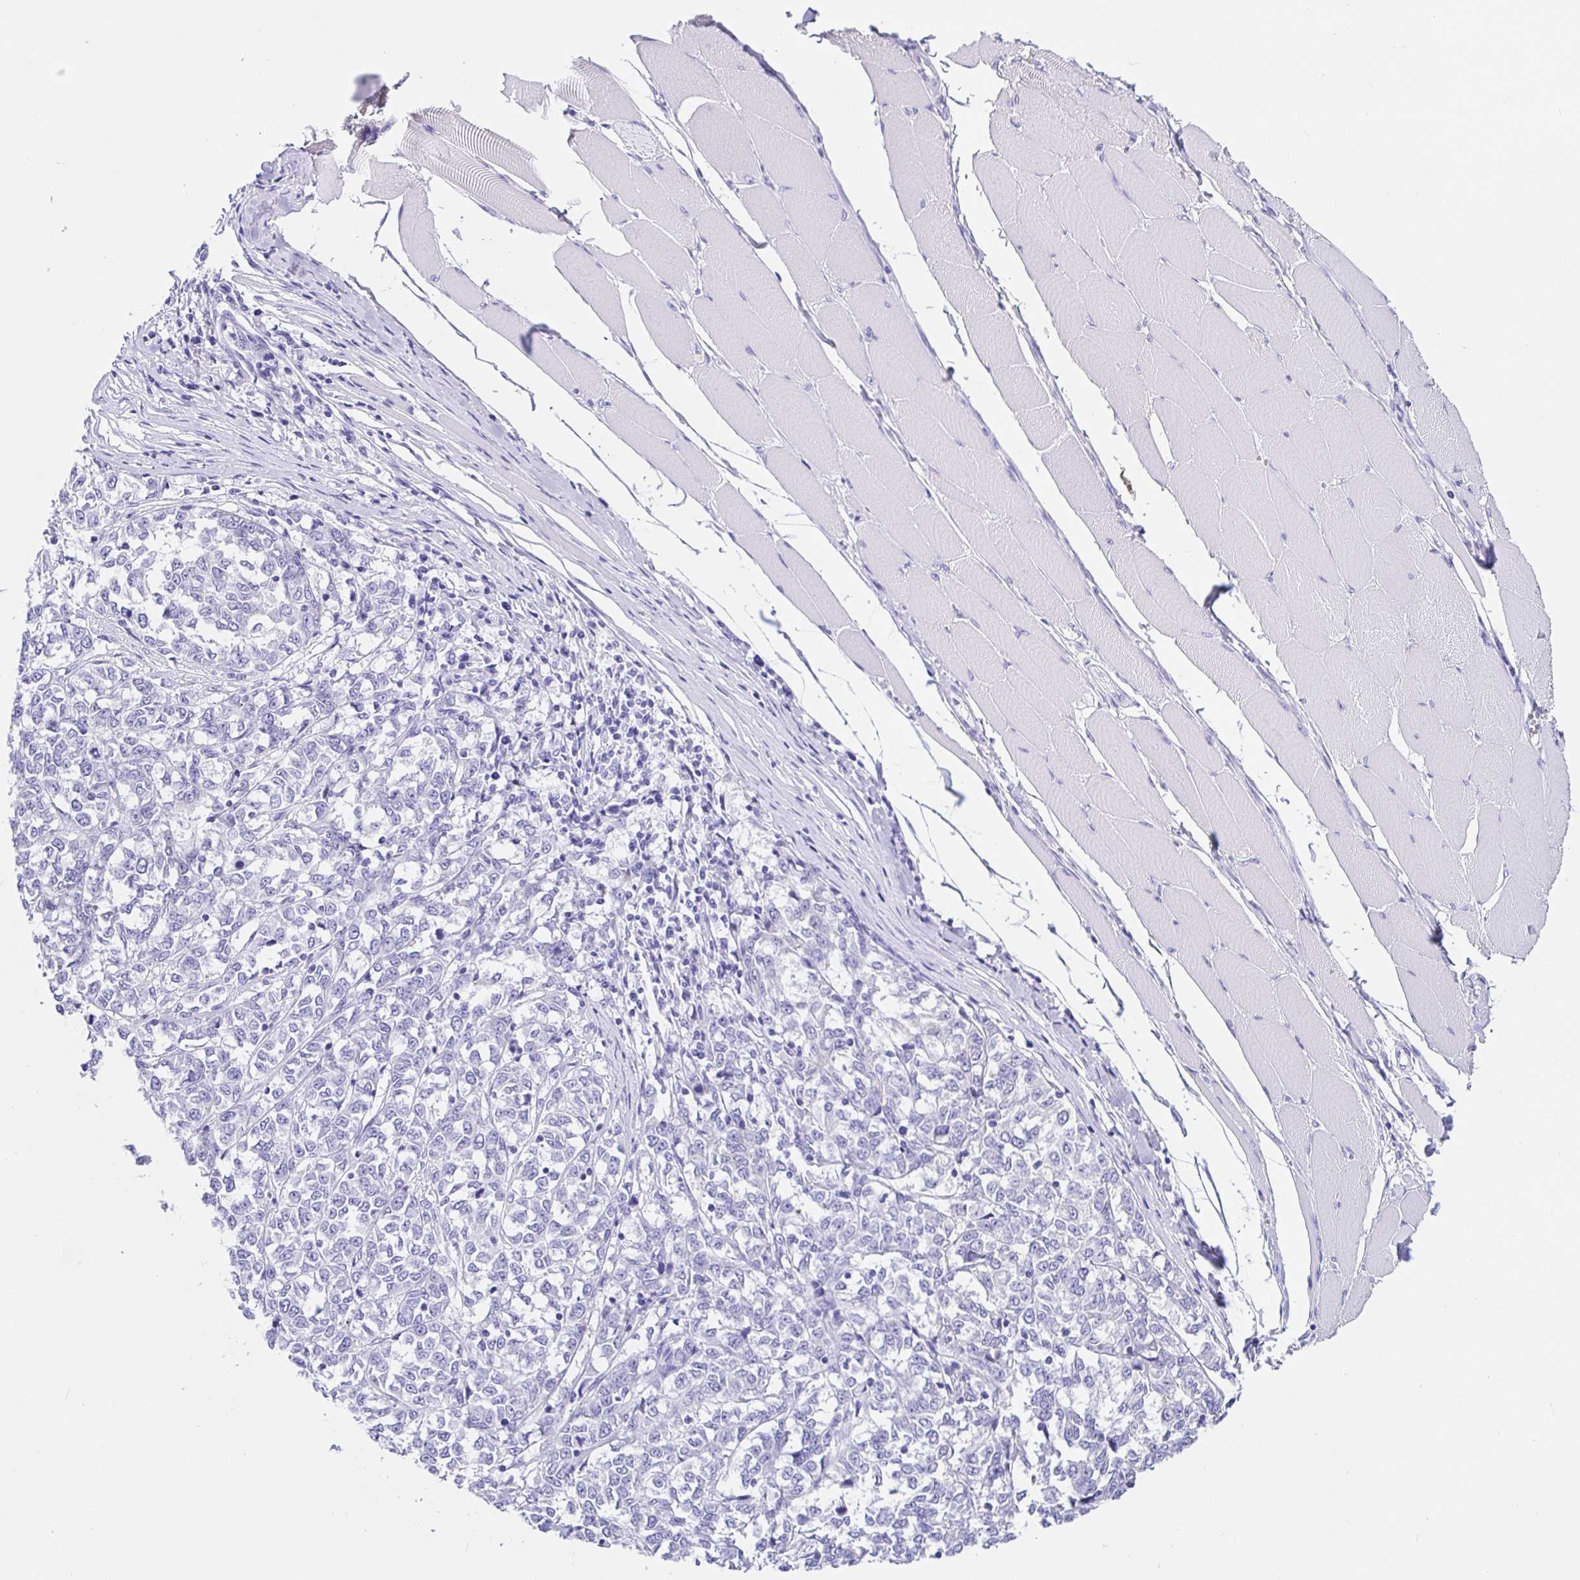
{"staining": {"intensity": "negative", "quantity": "none", "location": "none"}, "tissue": "melanoma", "cell_type": "Tumor cells", "image_type": "cancer", "snomed": [{"axis": "morphology", "description": "Malignant melanoma, NOS"}, {"axis": "topography", "description": "Skin"}], "caption": "The micrograph demonstrates no staining of tumor cells in malignant melanoma.", "gene": "PRAMEF19", "patient": {"sex": "female", "age": 72}}